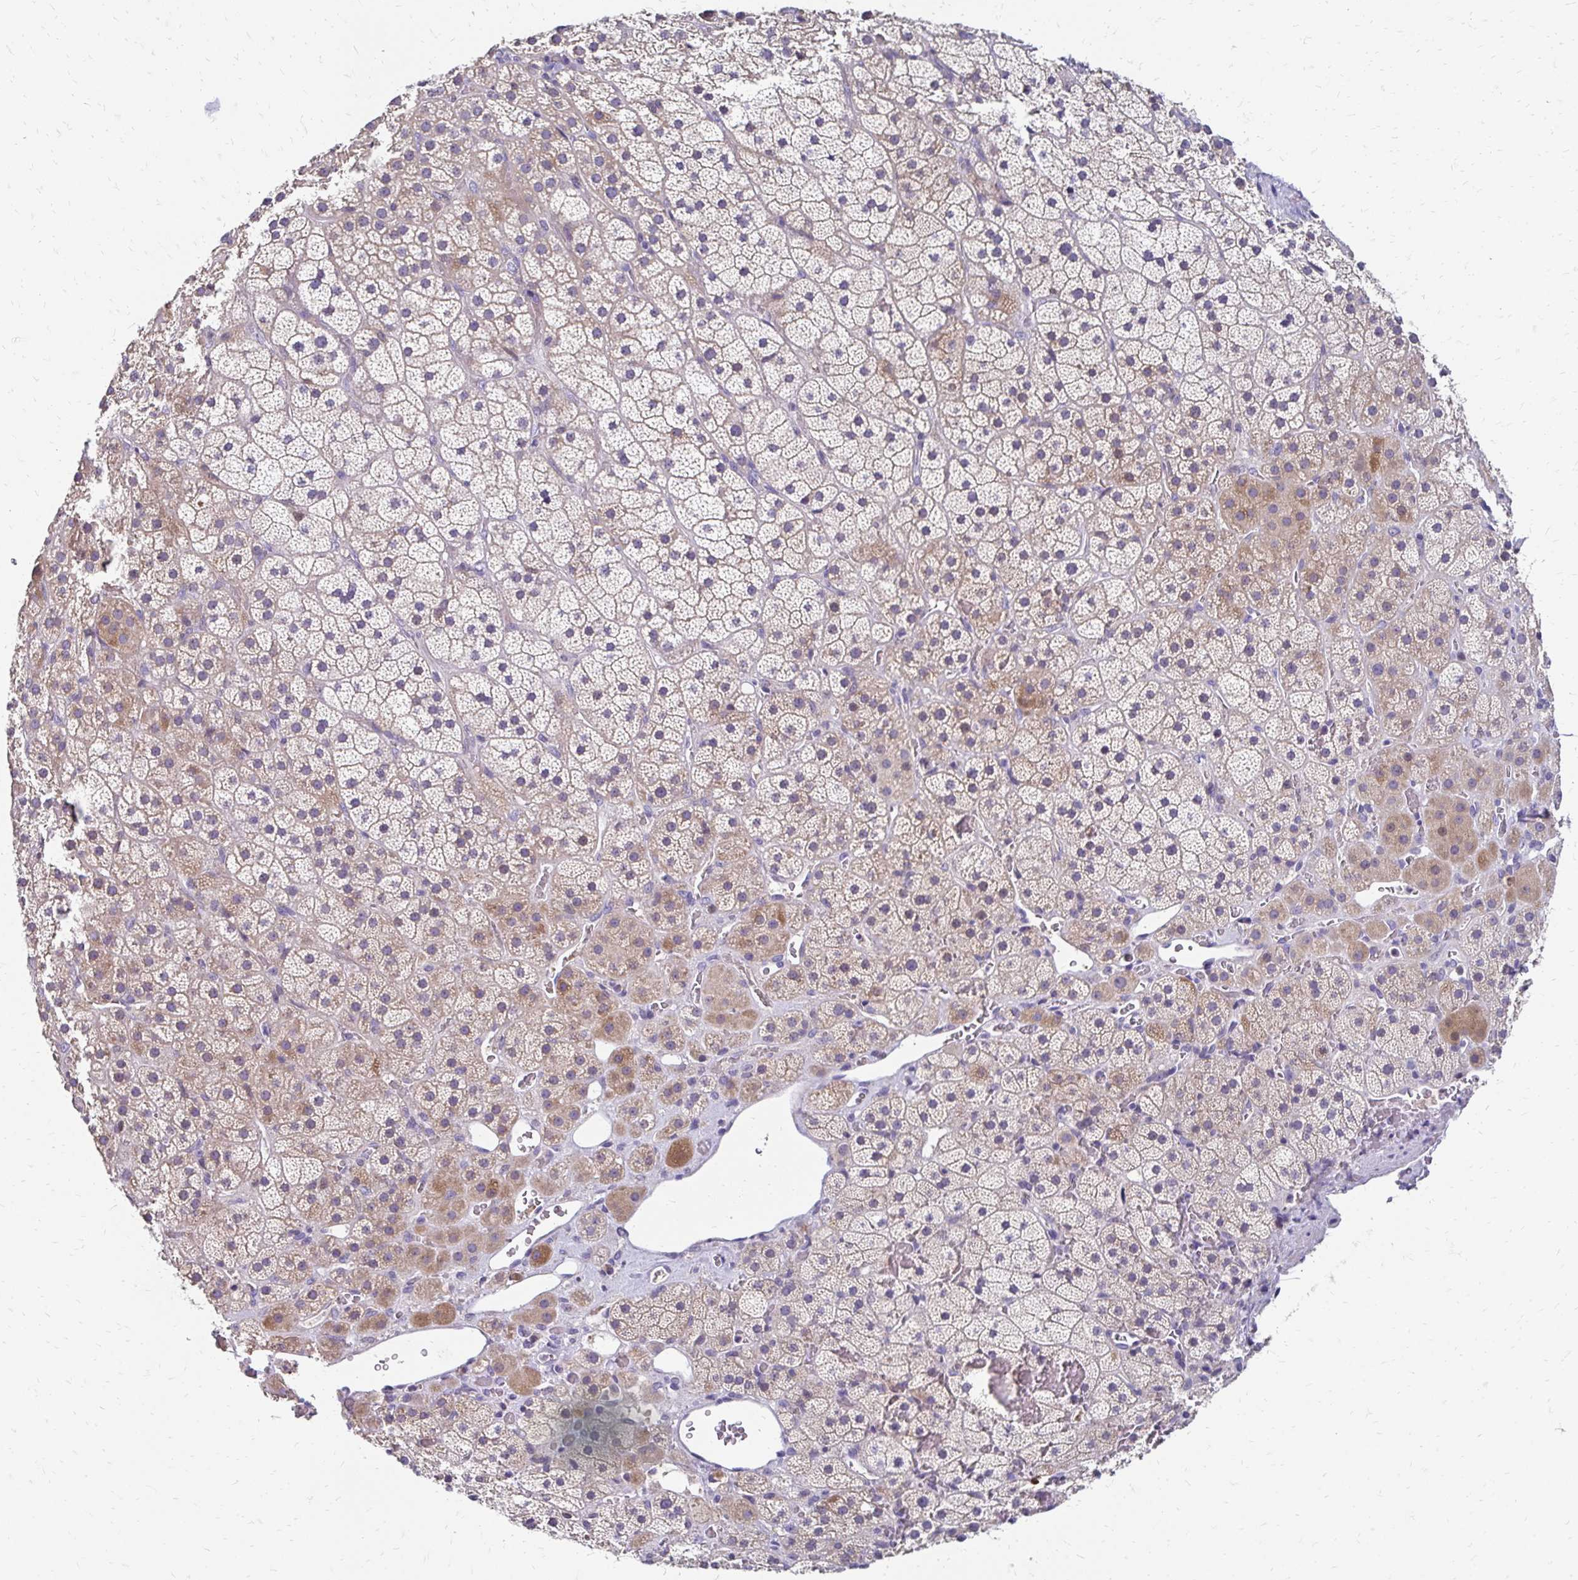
{"staining": {"intensity": "moderate", "quantity": "<25%", "location": "cytoplasmic/membranous"}, "tissue": "adrenal gland", "cell_type": "Glandular cells", "image_type": "normal", "snomed": [{"axis": "morphology", "description": "Normal tissue, NOS"}, {"axis": "topography", "description": "Adrenal gland"}], "caption": "Immunohistochemistry staining of benign adrenal gland, which displays low levels of moderate cytoplasmic/membranous expression in approximately <25% of glandular cells indicating moderate cytoplasmic/membranous protein expression. The staining was performed using DAB (brown) for protein detection and nuclei were counterstained in hematoxylin (blue).", "gene": "DTNB", "patient": {"sex": "male", "age": 57}}